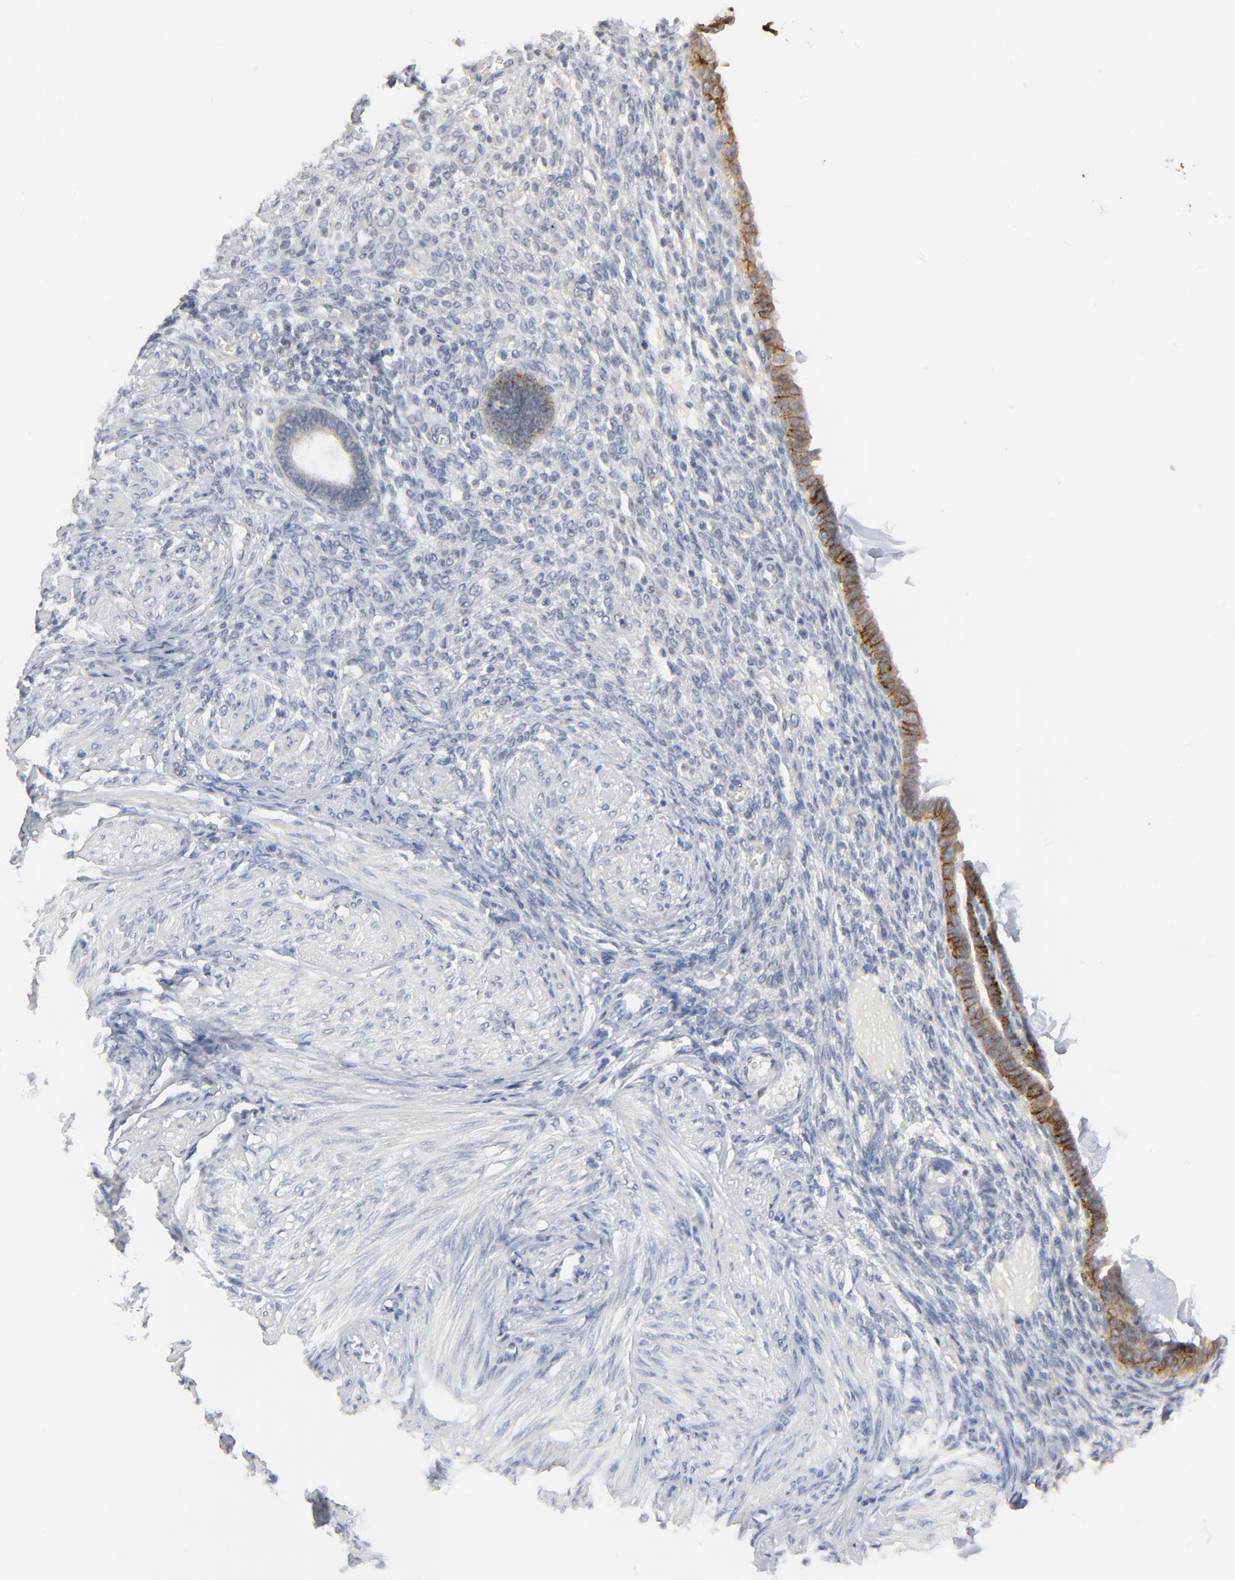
{"staining": {"intensity": "negative", "quantity": "none", "location": "none"}, "tissue": "endometrium", "cell_type": "Cells in endometrial stroma", "image_type": "normal", "snomed": [{"axis": "morphology", "description": "Normal tissue, NOS"}, {"axis": "topography", "description": "Endometrium"}], "caption": "High magnification brightfield microscopy of normal endometrium stained with DAB (3,3'-diaminobenzidine) (brown) and counterstained with hematoxylin (blue): cells in endometrial stroma show no significant positivity. (Brightfield microscopy of DAB (3,3'-diaminobenzidine) immunohistochemistry at high magnification).", "gene": "EPCAM", "patient": {"sex": "female", "age": 72}}